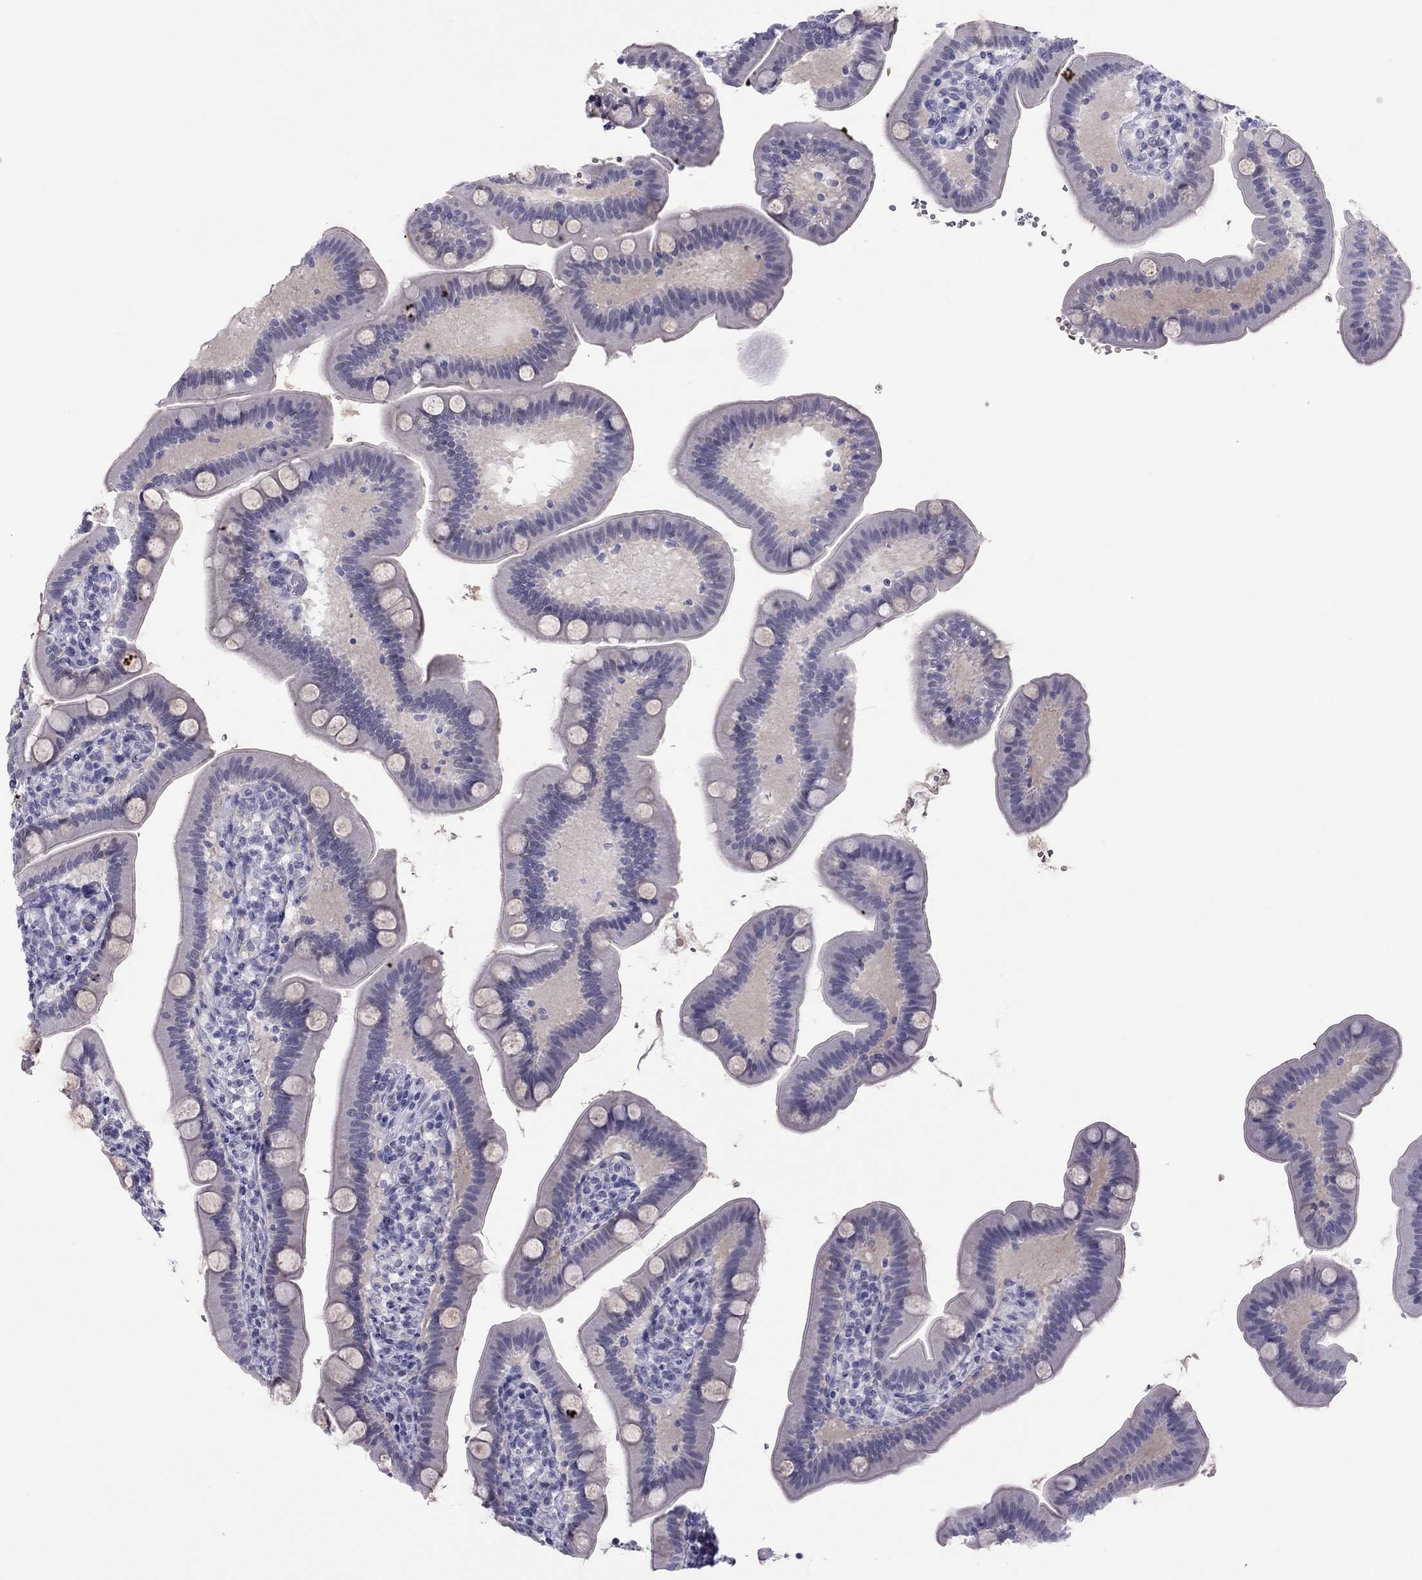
{"staining": {"intensity": "negative", "quantity": "none", "location": "none"}, "tissue": "small intestine", "cell_type": "Glandular cells", "image_type": "normal", "snomed": [{"axis": "morphology", "description": "Normal tissue, NOS"}, {"axis": "topography", "description": "Small intestine"}], "caption": "Small intestine stained for a protein using IHC shows no staining glandular cells.", "gene": "CHRNB3", "patient": {"sex": "male", "age": 66}}